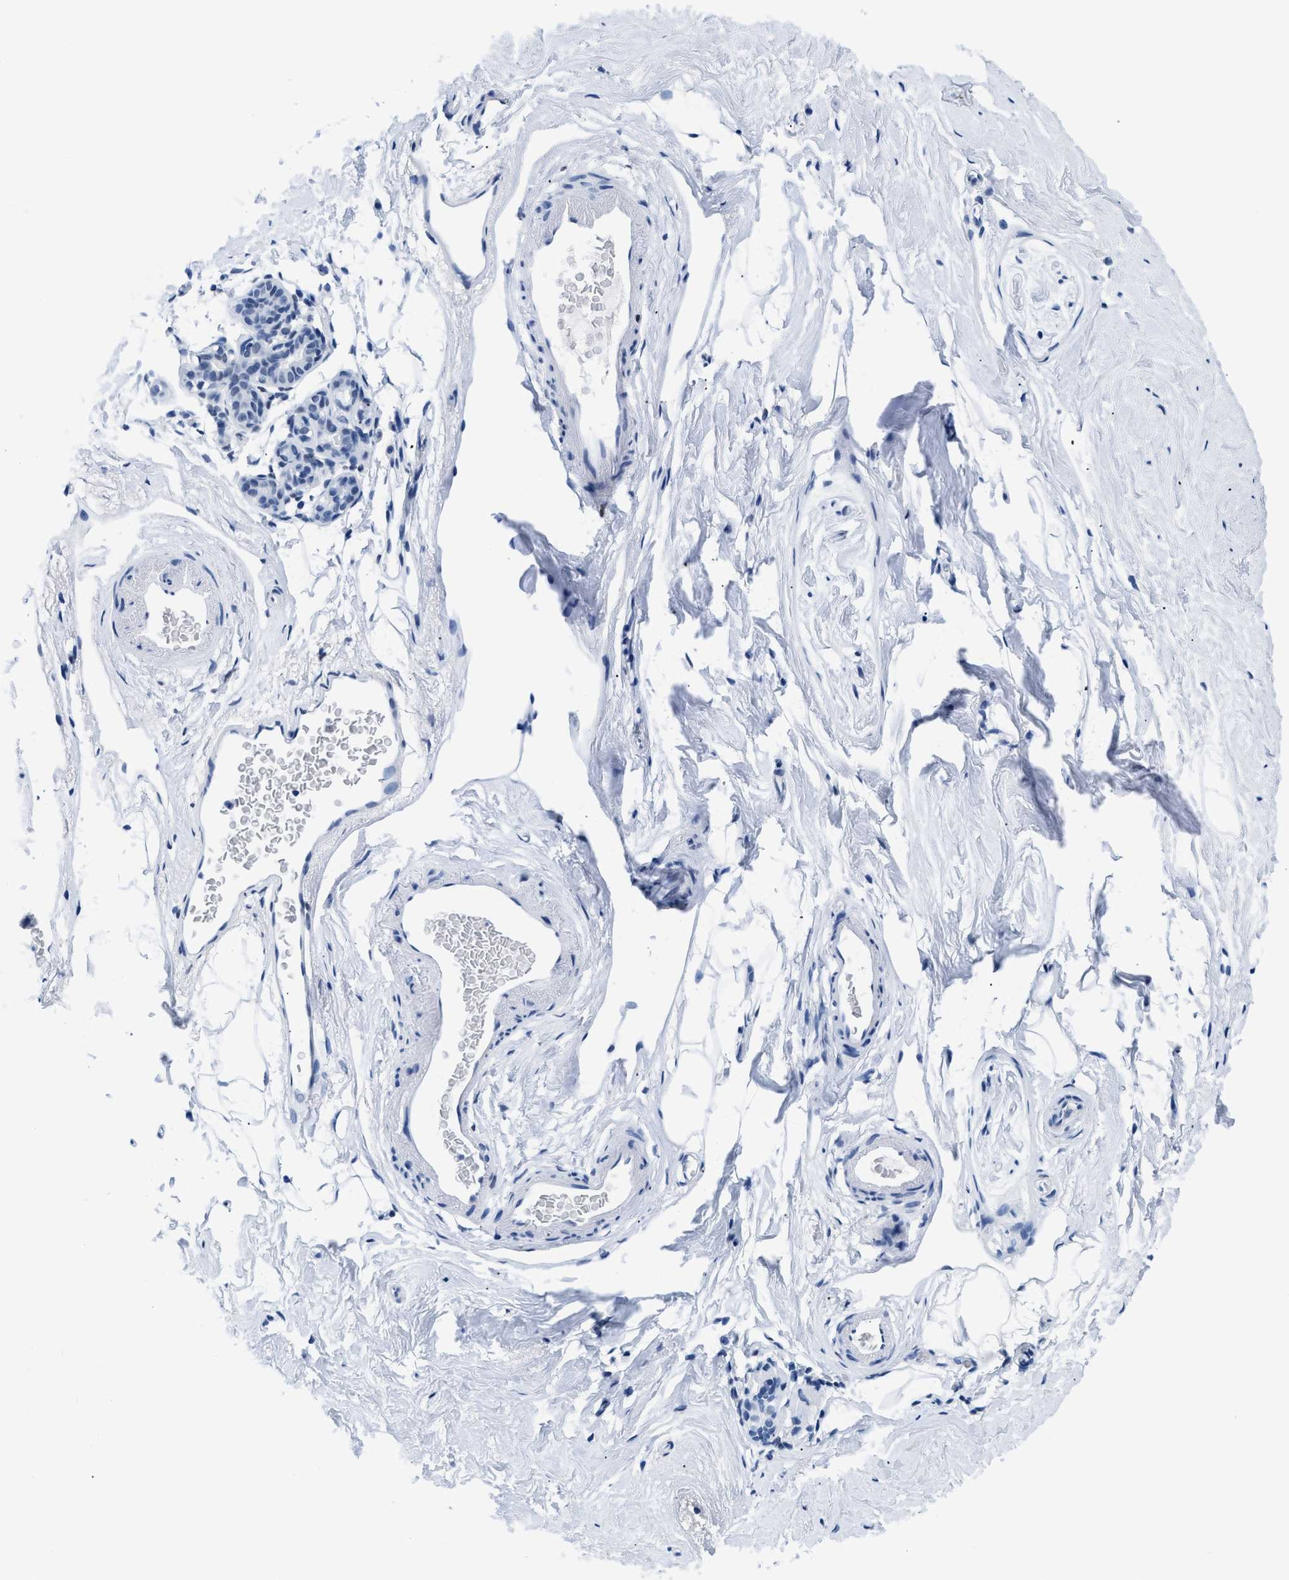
{"staining": {"intensity": "negative", "quantity": "none", "location": "none"}, "tissue": "breast", "cell_type": "Adipocytes", "image_type": "normal", "snomed": [{"axis": "morphology", "description": "Normal tissue, NOS"}, {"axis": "topography", "description": "Breast"}], "caption": "IHC photomicrograph of unremarkable breast: breast stained with DAB (3,3'-diaminobenzidine) displays no significant protein staining in adipocytes. (DAB (3,3'-diaminobenzidine) IHC, high magnification).", "gene": "CTBP1", "patient": {"sex": "female", "age": 62}}